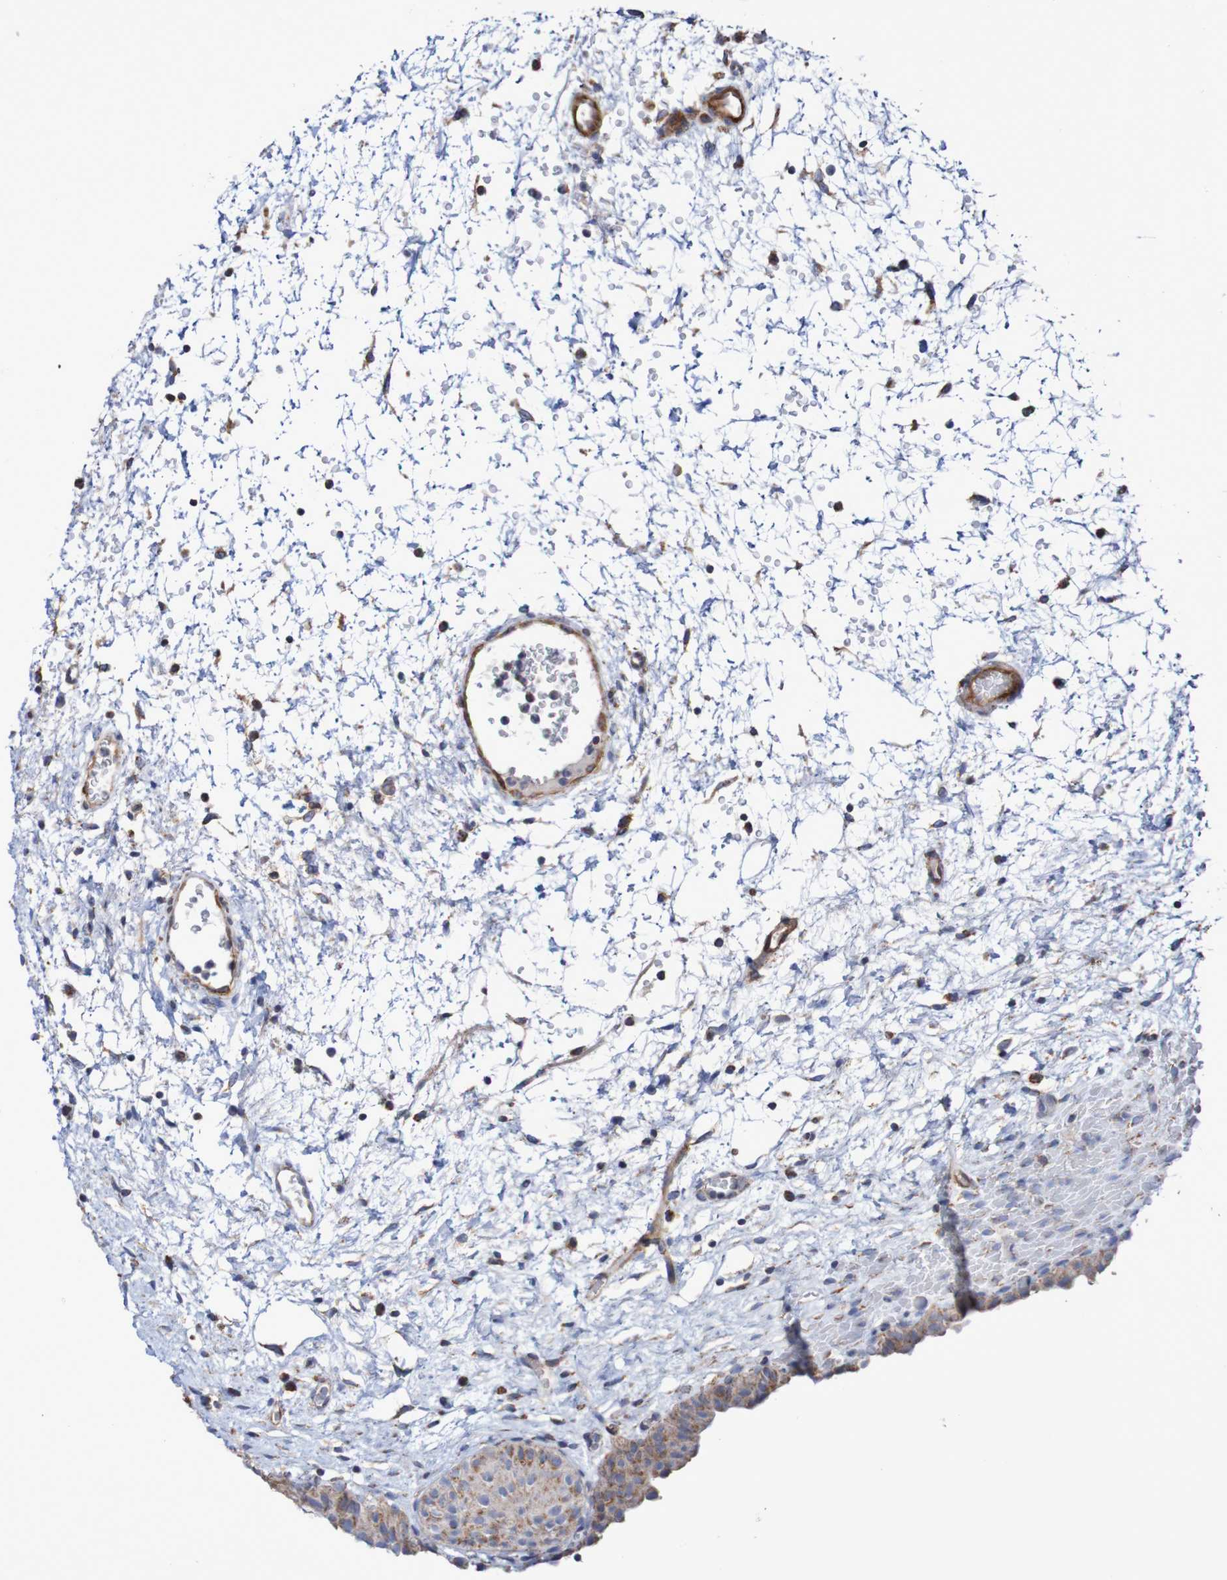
{"staining": {"intensity": "moderate", "quantity": ">75%", "location": "cytoplasmic/membranous"}, "tissue": "urinary bladder", "cell_type": "Urothelial cells", "image_type": "normal", "snomed": [{"axis": "morphology", "description": "Normal tissue, NOS"}, {"axis": "topography", "description": "Urinary bladder"}], "caption": "DAB (3,3'-diaminobenzidine) immunohistochemical staining of unremarkable human urinary bladder demonstrates moderate cytoplasmic/membranous protein expression in about >75% of urothelial cells. (DAB (3,3'-diaminobenzidine) IHC with brightfield microscopy, high magnification).", "gene": "MMEL1", "patient": {"sex": "male", "age": 46}}